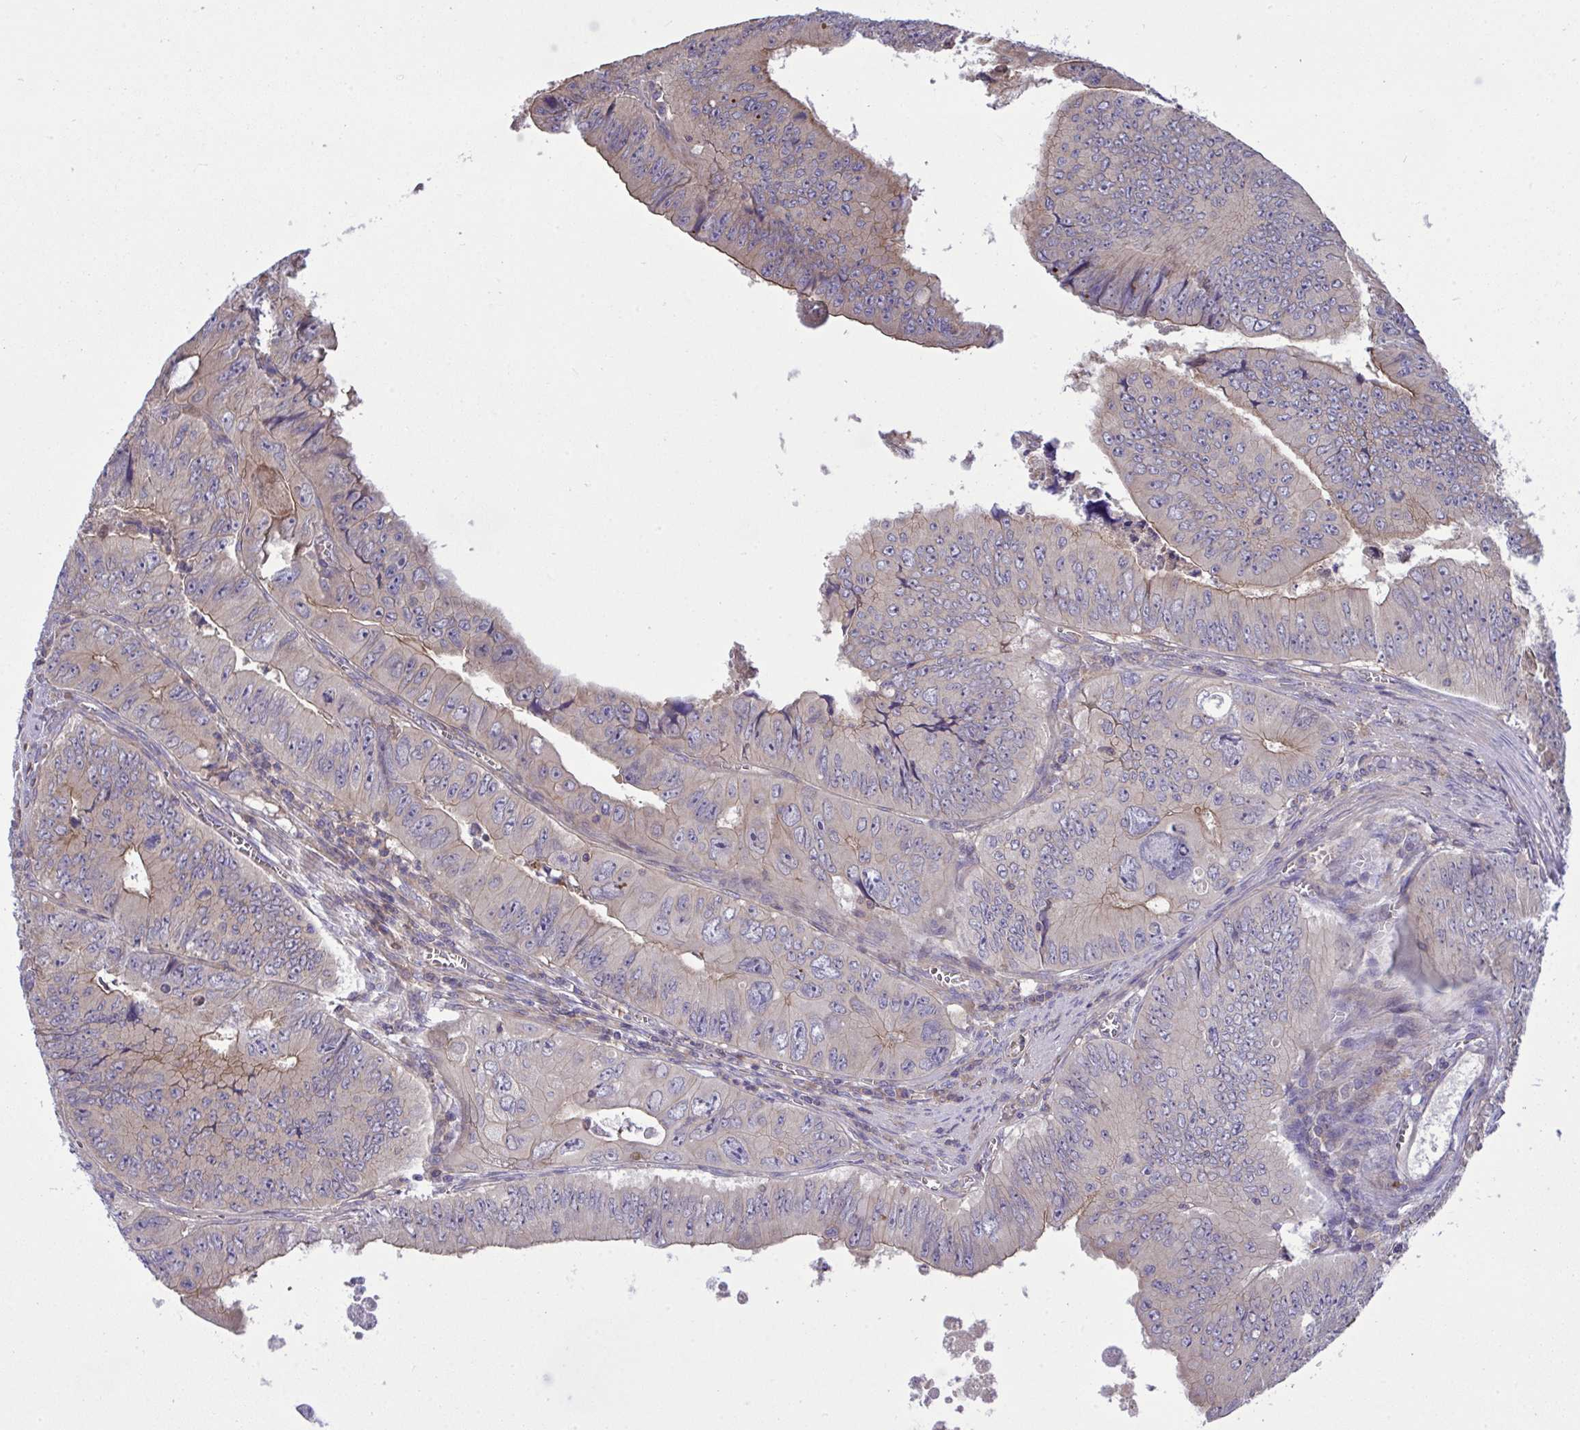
{"staining": {"intensity": "weak", "quantity": "<25%", "location": "cytoplasmic/membranous"}, "tissue": "colorectal cancer", "cell_type": "Tumor cells", "image_type": "cancer", "snomed": [{"axis": "morphology", "description": "Adenocarcinoma, NOS"}, {"axis": "topography", "description": "Colon"}], "caption": "Immunohistochemical staining of human colorectal cancer (adenocarcinoma) exhibits no significant staining in tumor cells.", "gene": "GRB14", "patient": {"sex": "female", "age": 84}}